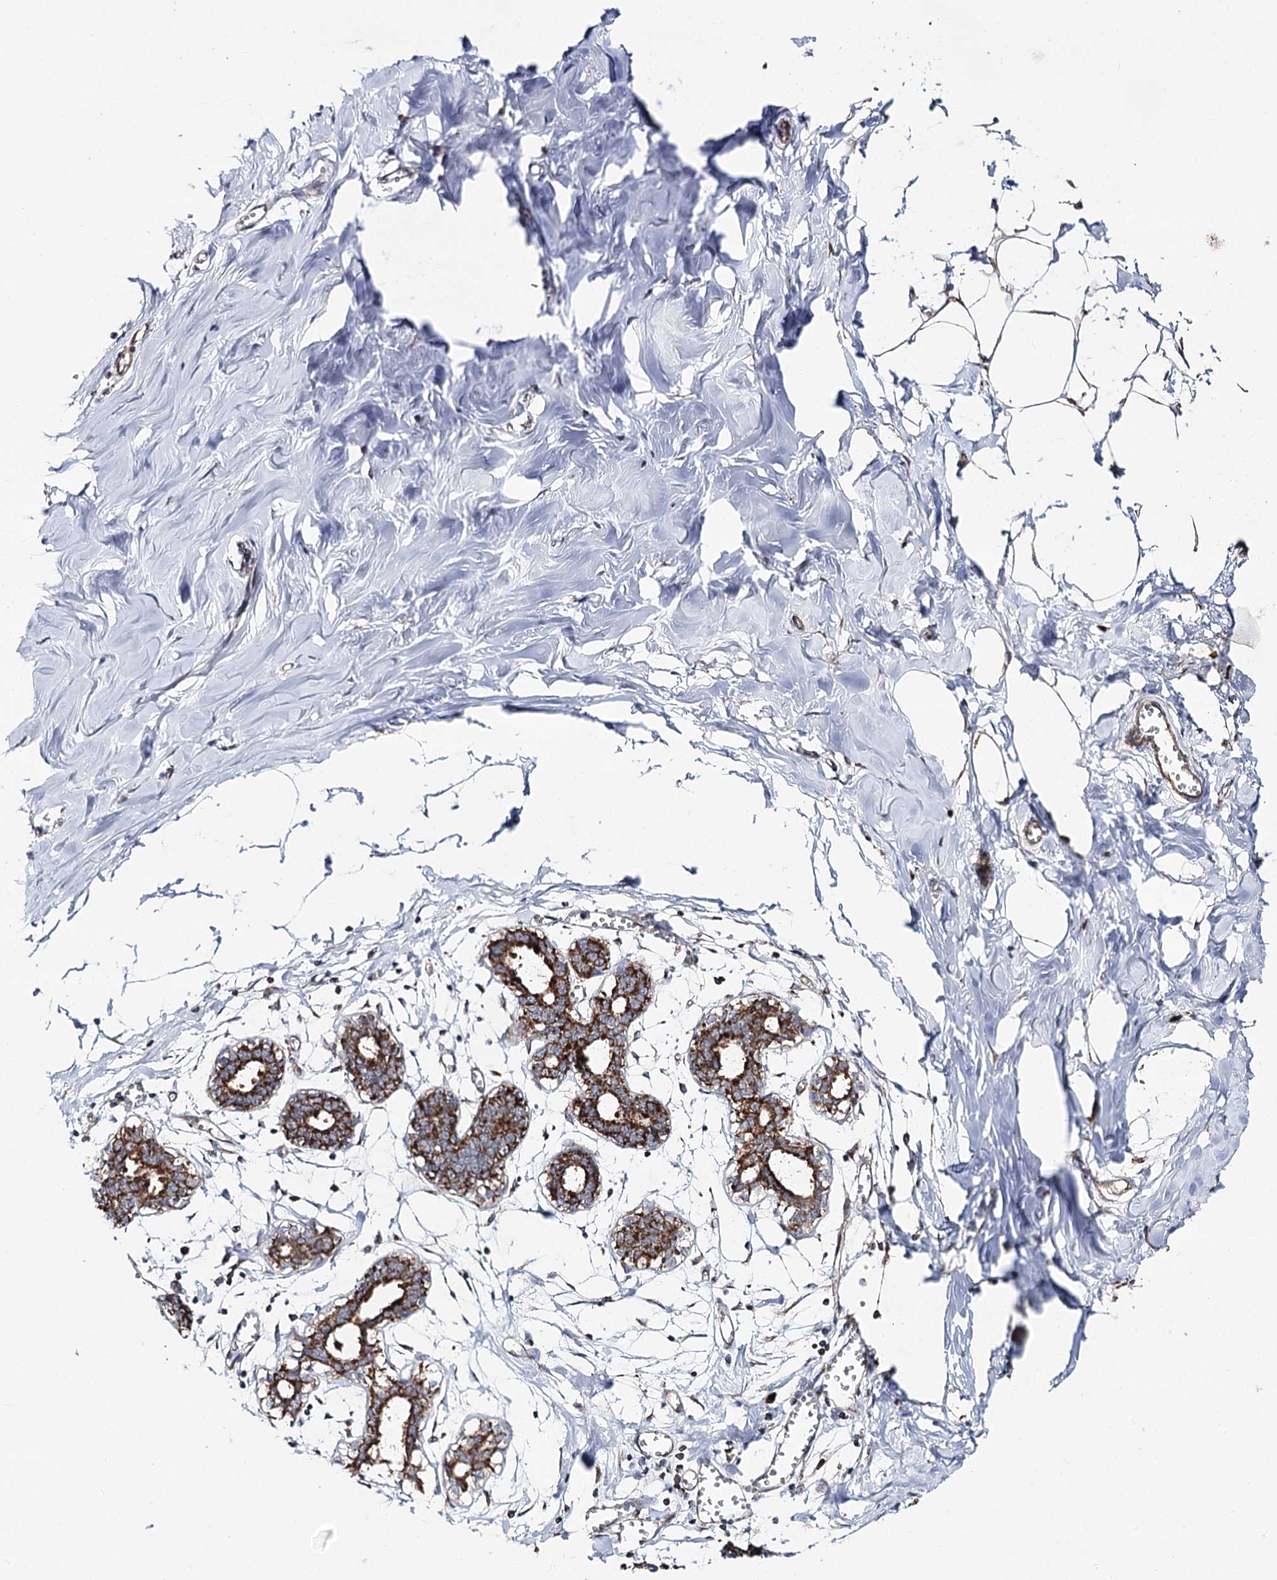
{"staining": {"intensity": "negative", "quantity": "none", "location": "none"}, "tissue": "breast", "cell_type": "Adipocytes", "image_type": "normal", "snomed": [{"axis": "morphology", "description": "Normal tissue, NOS"}, {"axis": "topography", "description": "Breast"}], "caption": "Immunohistochemical staining of benign breast exhibits no significant expression in adipocytes. (DAB immunohistochemistry (IHC) visualized using brightfield microscopy, high magnification).", "gene": "CBR4", "patient": {"sex": "female", "age": 27}}